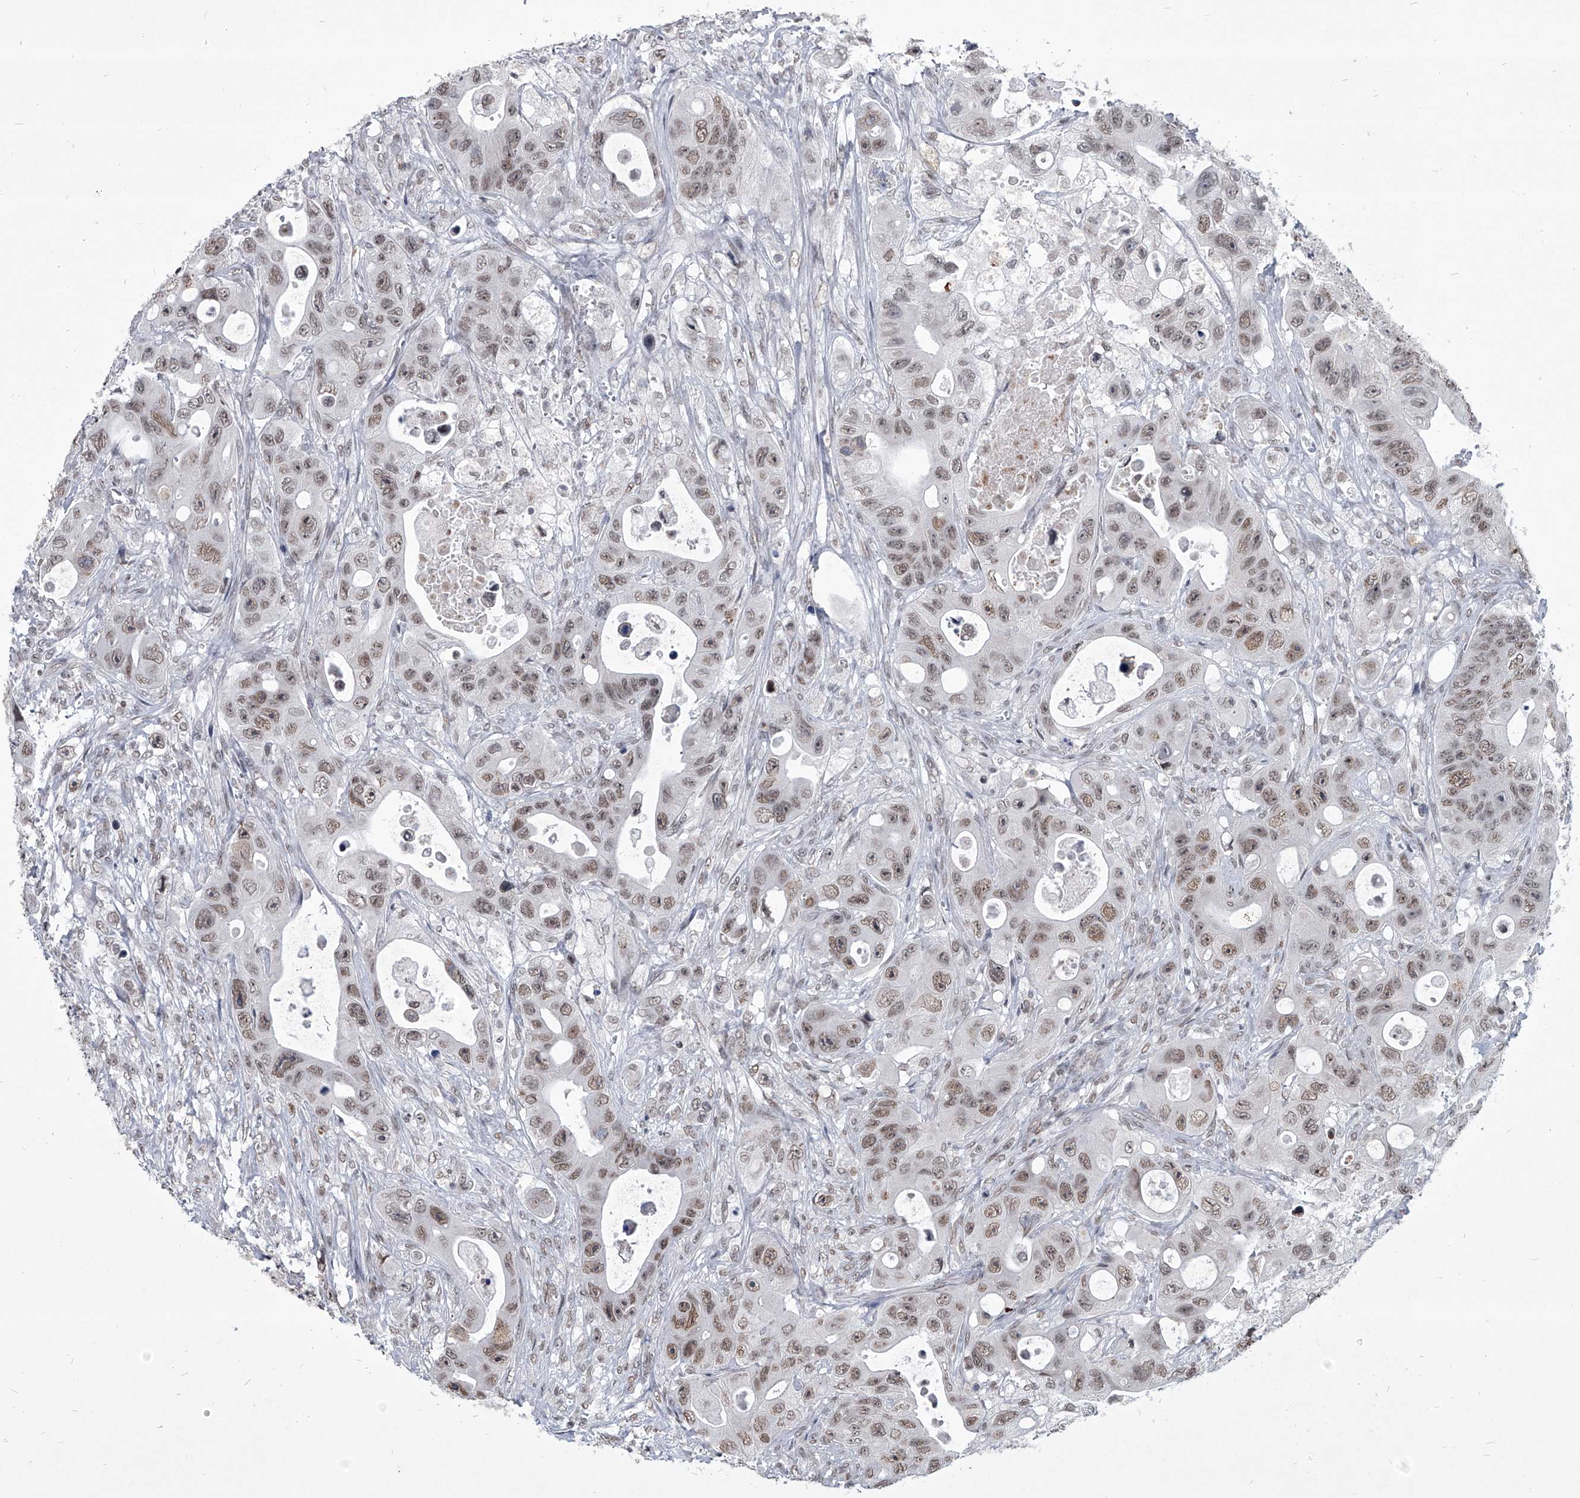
{"staining": {"intensity": "moderate", "quantity": ">75%", "location": "nuclear"}, "tissue": "colorectal cancer", "cell_type": "Tumor cells", "image_type": "cancer", "snomed": [{"axis": "morphology", "description": "Adenocarcinoma, NOS"}, {"axis": "topography", "description": "Colon"}], "caption": "Approximately >75% of tumor cells in adenocarcinoma (colorectal) exhibit moderate nuclear protein expression as visualized by brown immunohistochemical staining.", "gene": "PPIL4", "patient": {"sex": "female", "age": 46}}